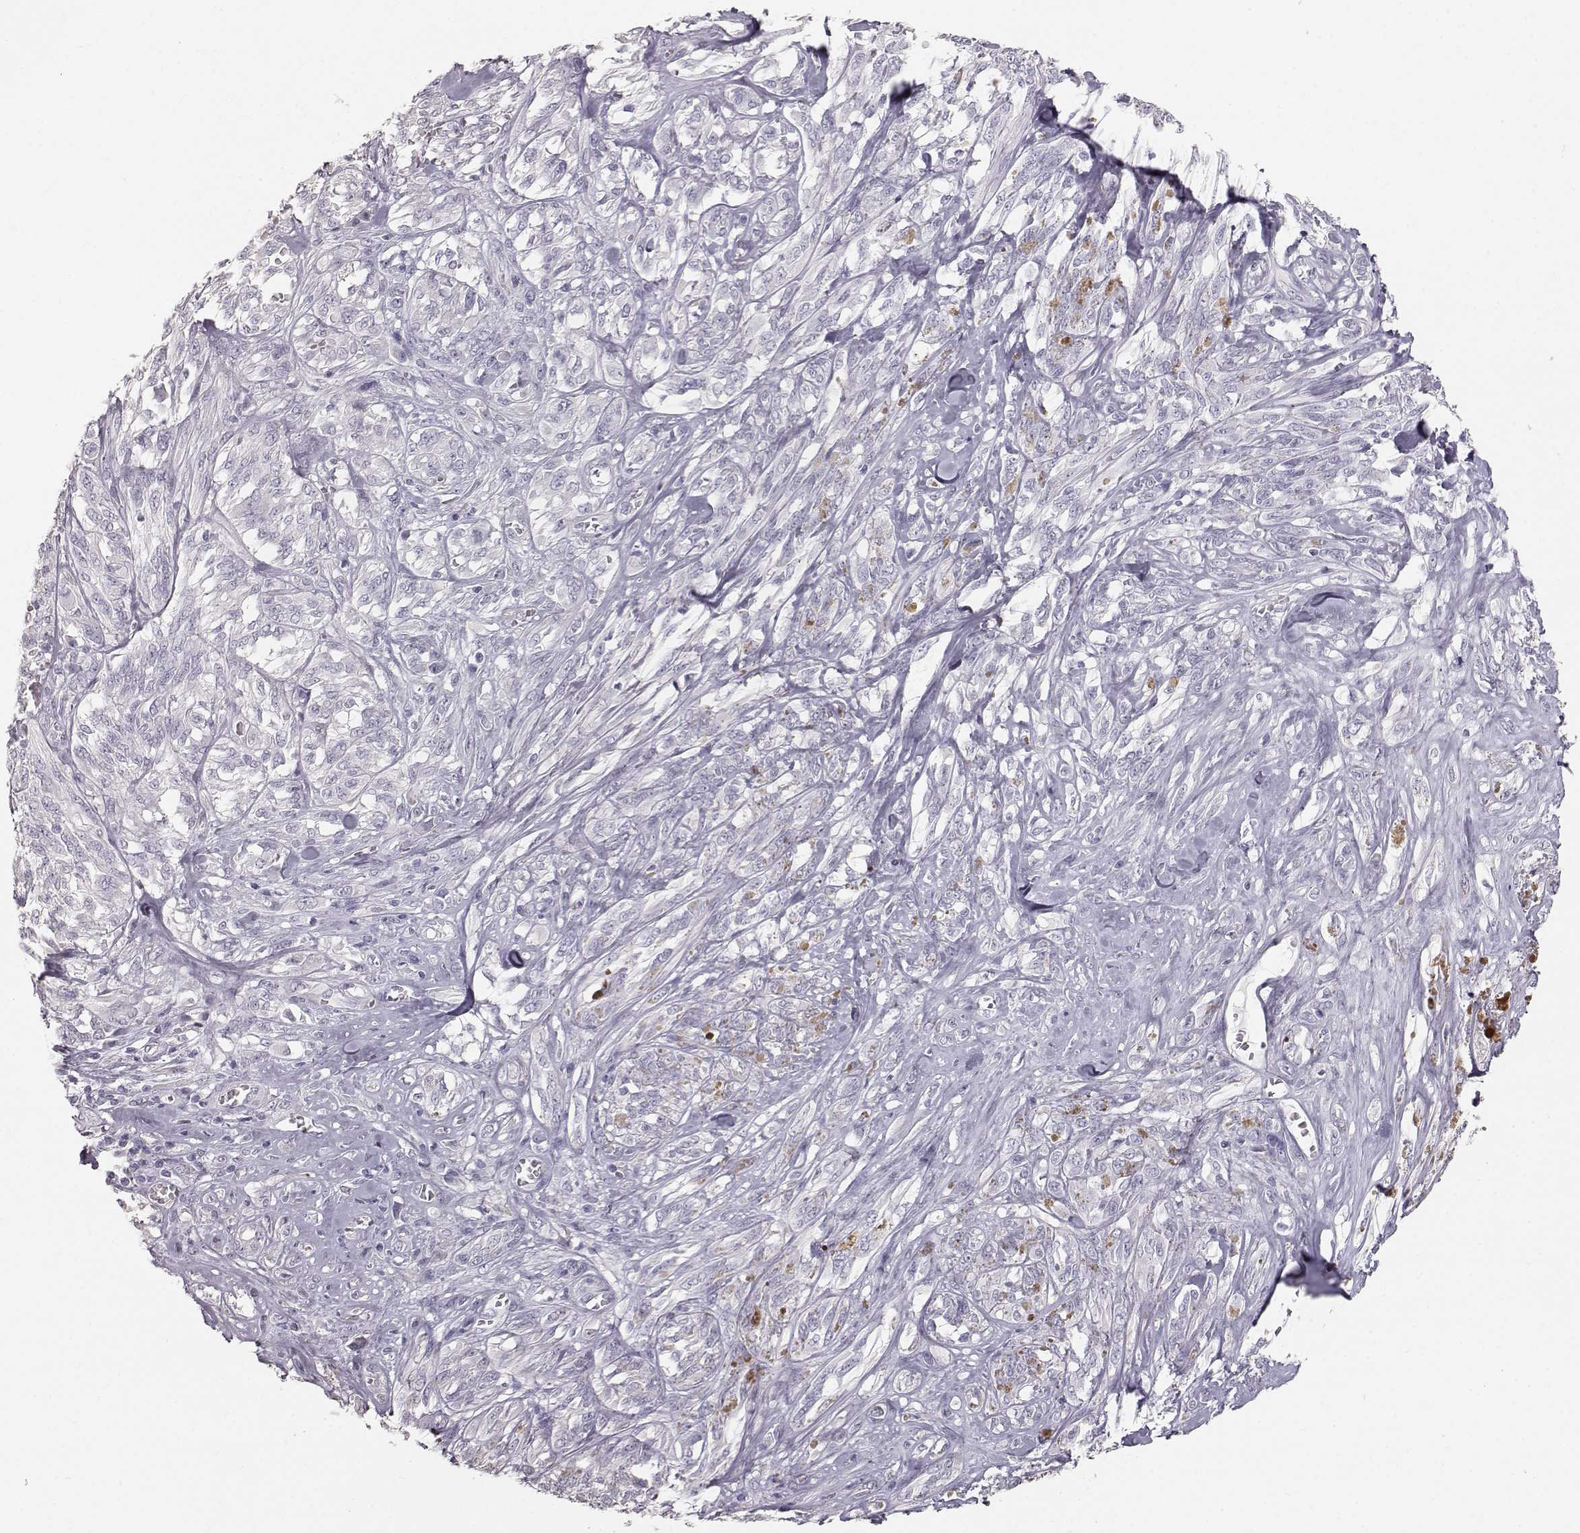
{"staining": {"intensity": "negative", "quantity": "none", "location": "none"}, "tissue": "melanoma", "cell_type": "Tumor cells", "image_type": "cancer", "snomed": [{"axis": "morphology", "description": "Malignant melanoma, NOS"}, {"axis": "topography", "description": "Skin"}], "caption": "DAB (3,3'-diaminobenzidine) immunohistochemical staining of human malignant melanoma displays no significant positivity in tumor cells.", "gene": "KRT33A", "patient": {"sex": "female", "age": 91}}